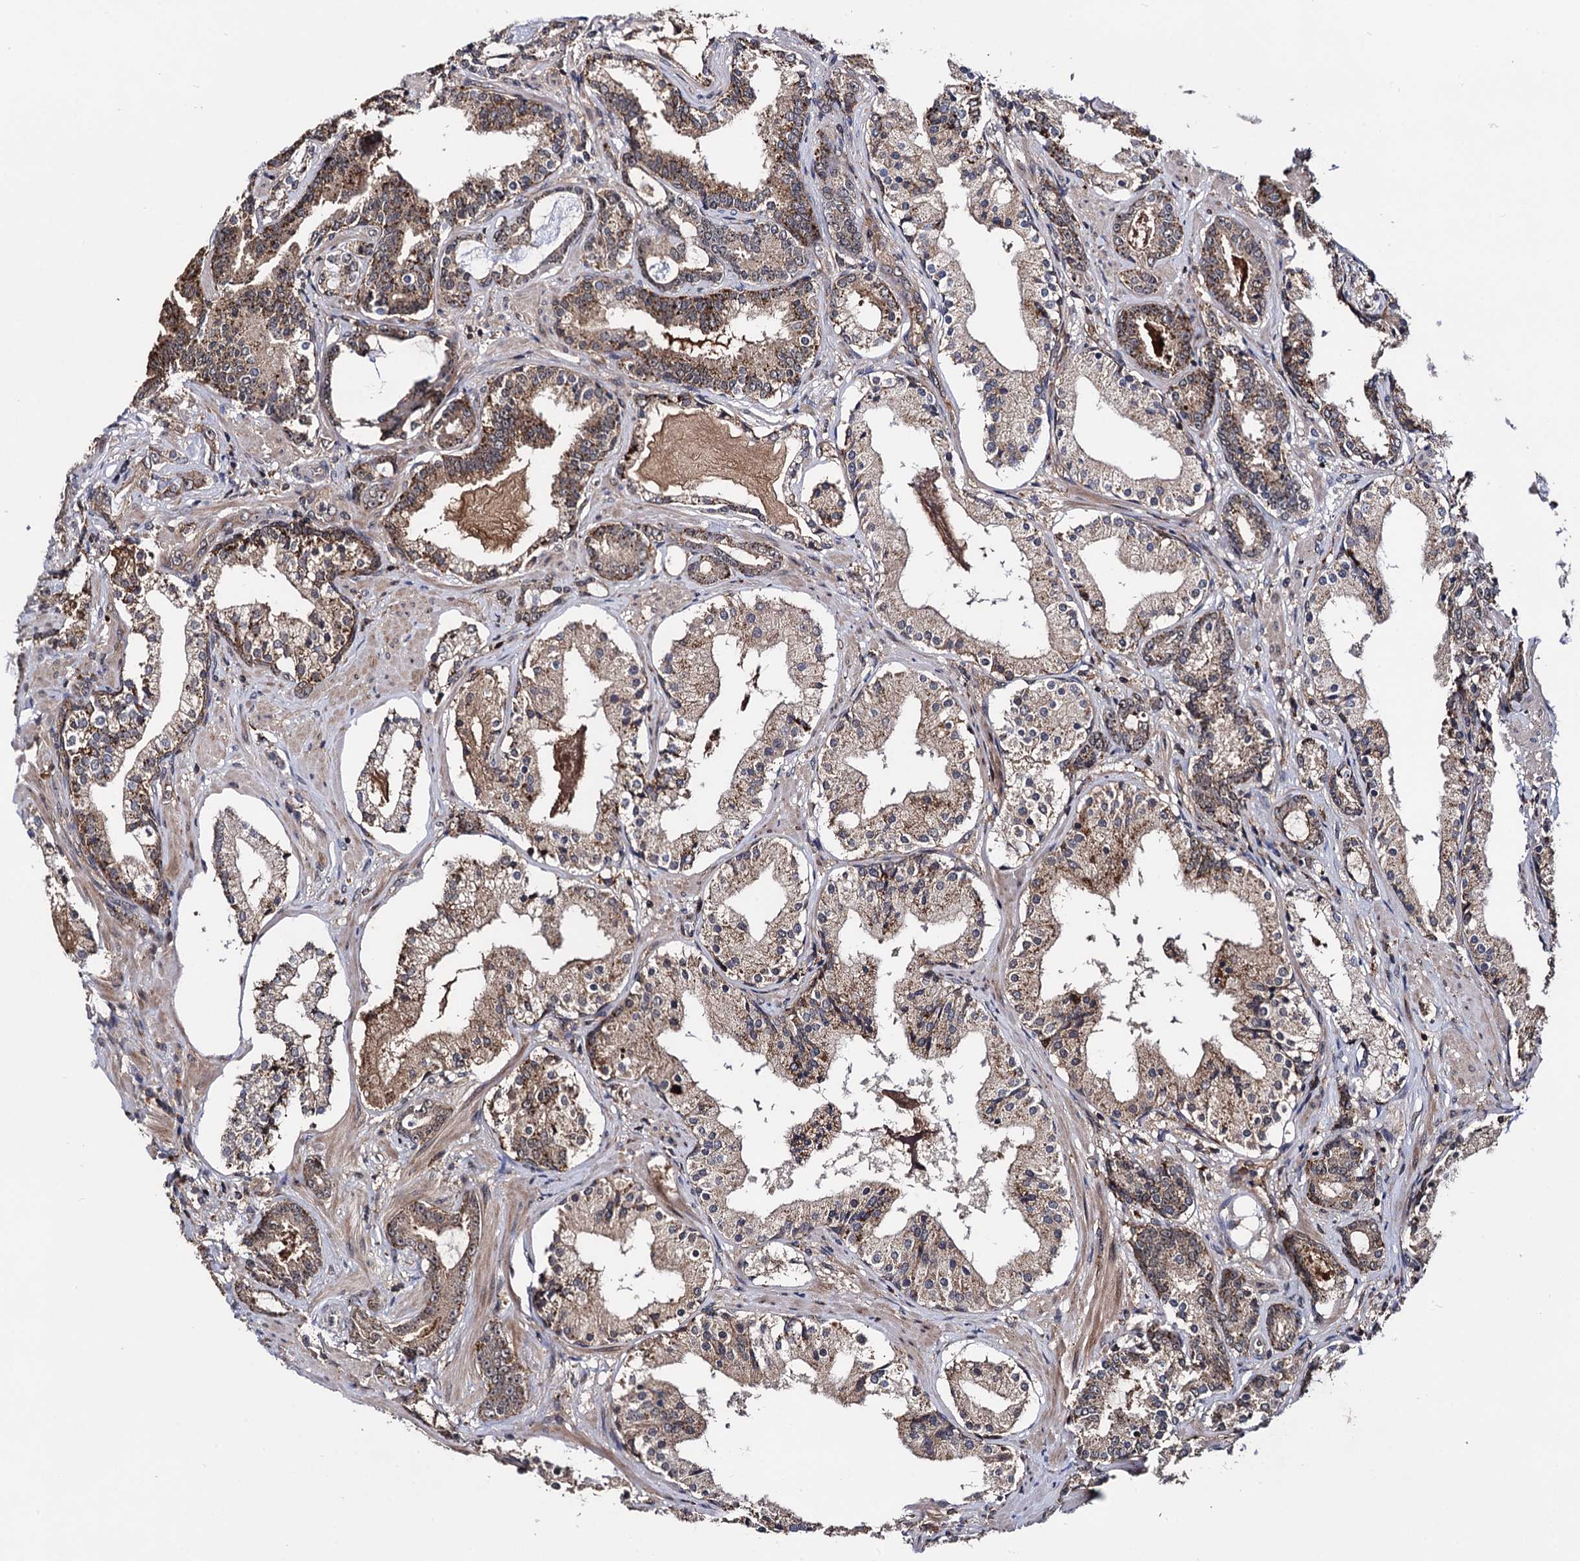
{"staining": {"intensity": "moderate", "quantity": ">75%", "location": "cytoplasmic/membranous"}, "tissue": "prostate cancer", "cell_type": "Tumor cells", "image_type": "cancer", "snomed": [{"axis": "morphology", "description": "Adenocarcinoma, High grade"}, {"axis": "topography", "description": "Prostate"}], "caption": "Immunohistochemistry (IHC) staining of prostate cancer, which shows medium levels of moderate cytoplasmic/membranous expression in approximately >75% of tumor cells indicating moderate cytoplasmic/membranous protein positivity. The staining was performed using DAB (brown) for protein detection and nuclei were counterstained in hematoxylin (blue).", "gene": "MICAL2", "patient": {"sex": "male", "age": 58}}